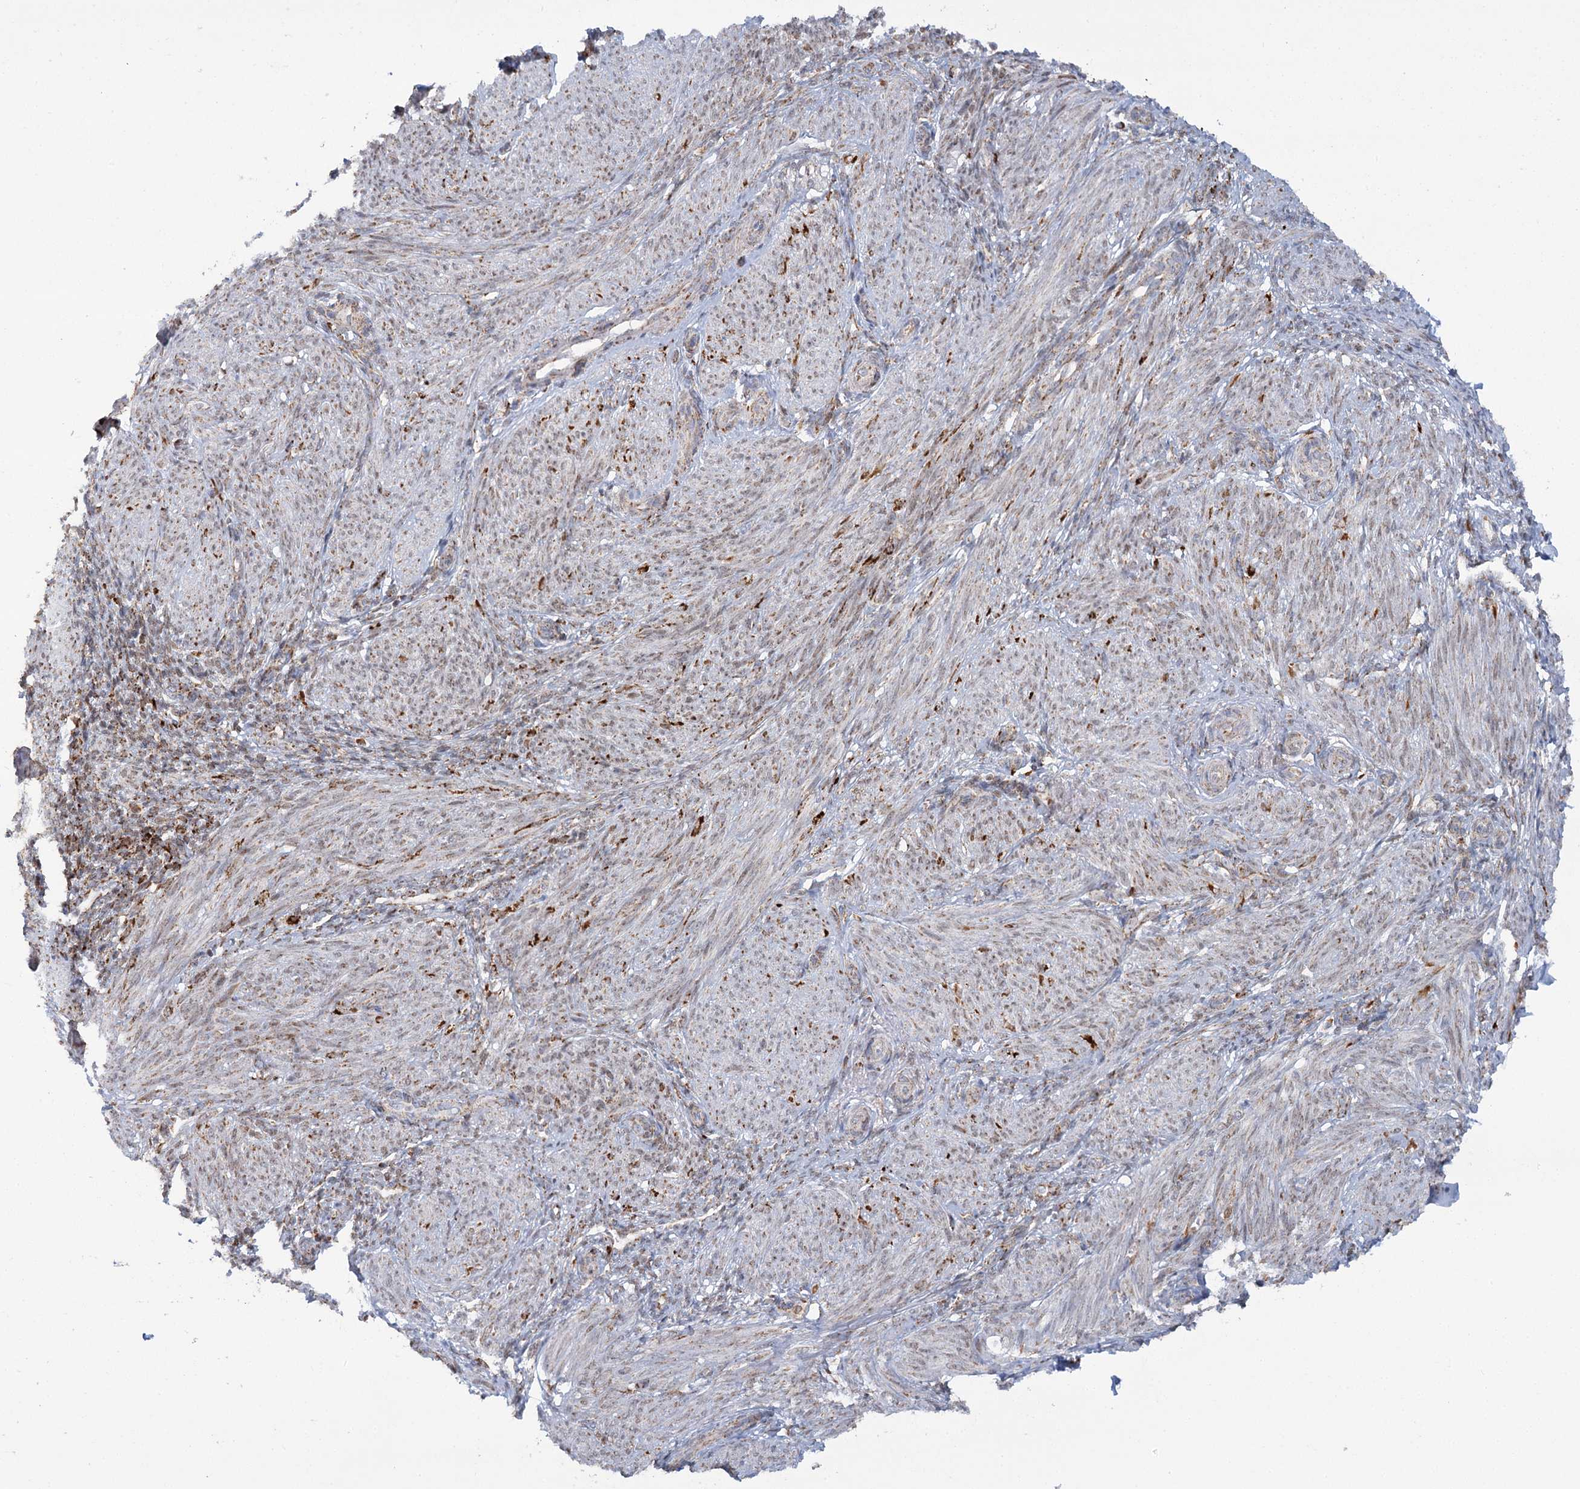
{"staining": {"intensity": "moderate", "quantity": "<25%", "location": "cytoplasmic/membranous"}, "tissue": "smooth muscle", "cell_type": "Smooth muscle cells", "image_type": "normal", "snomed": [{"axis": "morphology", "description": "Normal tissue, NOS"}, {"axis": "topography", "description": "Smooth muscle"}], "caption": "A brown stain labels moderate cytoplasmic/membranous staining of a protein in smooth muscle cells of normal smooth muscle. (DAB IHC, brown staining for protein, blue staining for nuclei).", "gene": "TAS1R1", "patient": {"sex": "female", "age": 39}}